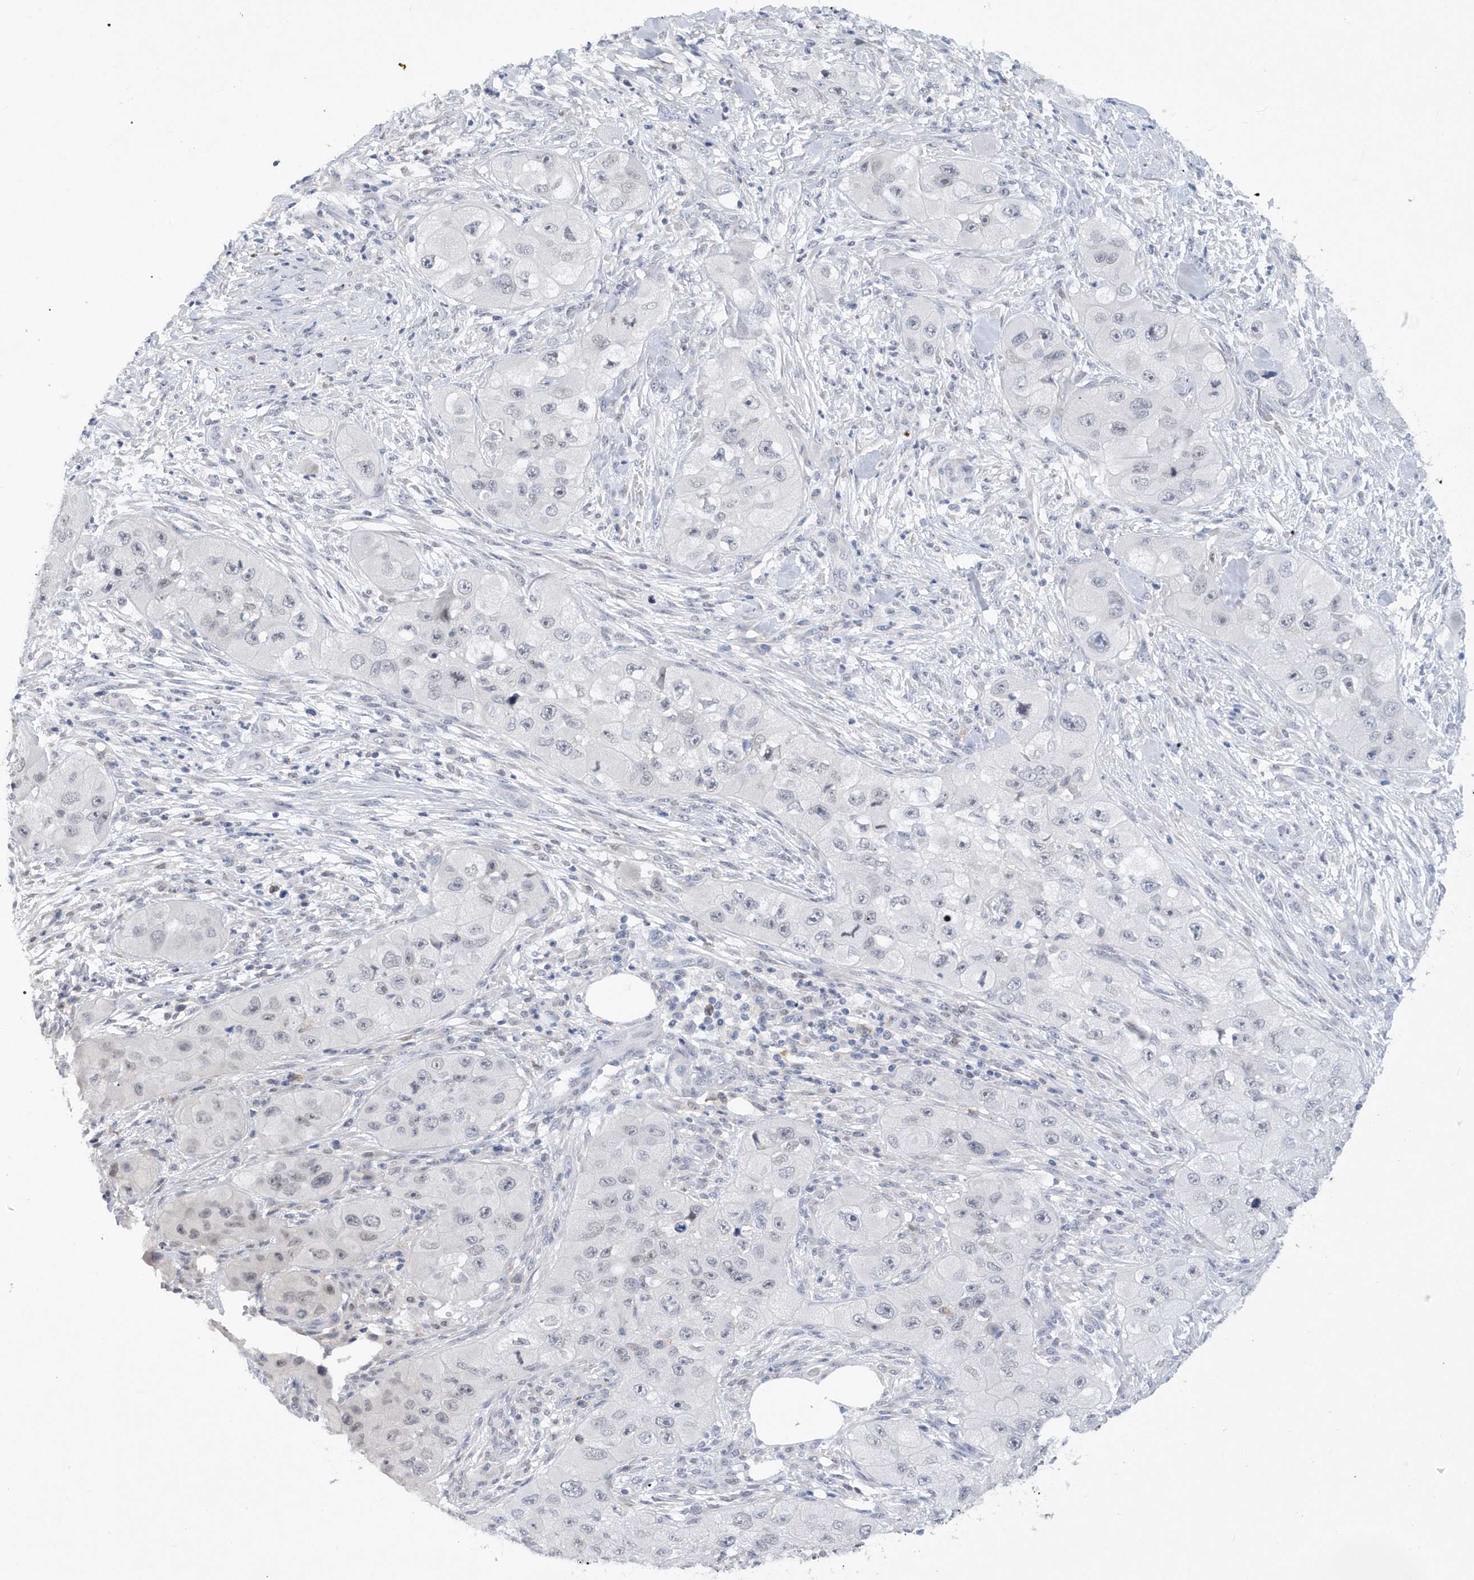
{"staining": {"intensity": "negative", "quantity": "none", "location": "none"}, "tissue": "skin cancer", "cell_type": "Tumor cells", "image_type": "cancer", "snomed": [{"axis": "morphology", "description": "Squamous cell carcinoma, NOS"}, {"axis": "topography", "description": "Skin"}, {"axis": "topography", "description": "Subcutis"}], "caption": "Micrograph shows no significant protein positivity in tumor cells of skin cancer.", "gene": "SRGAP3", "patient": {"sex": "male", "age": 73}}